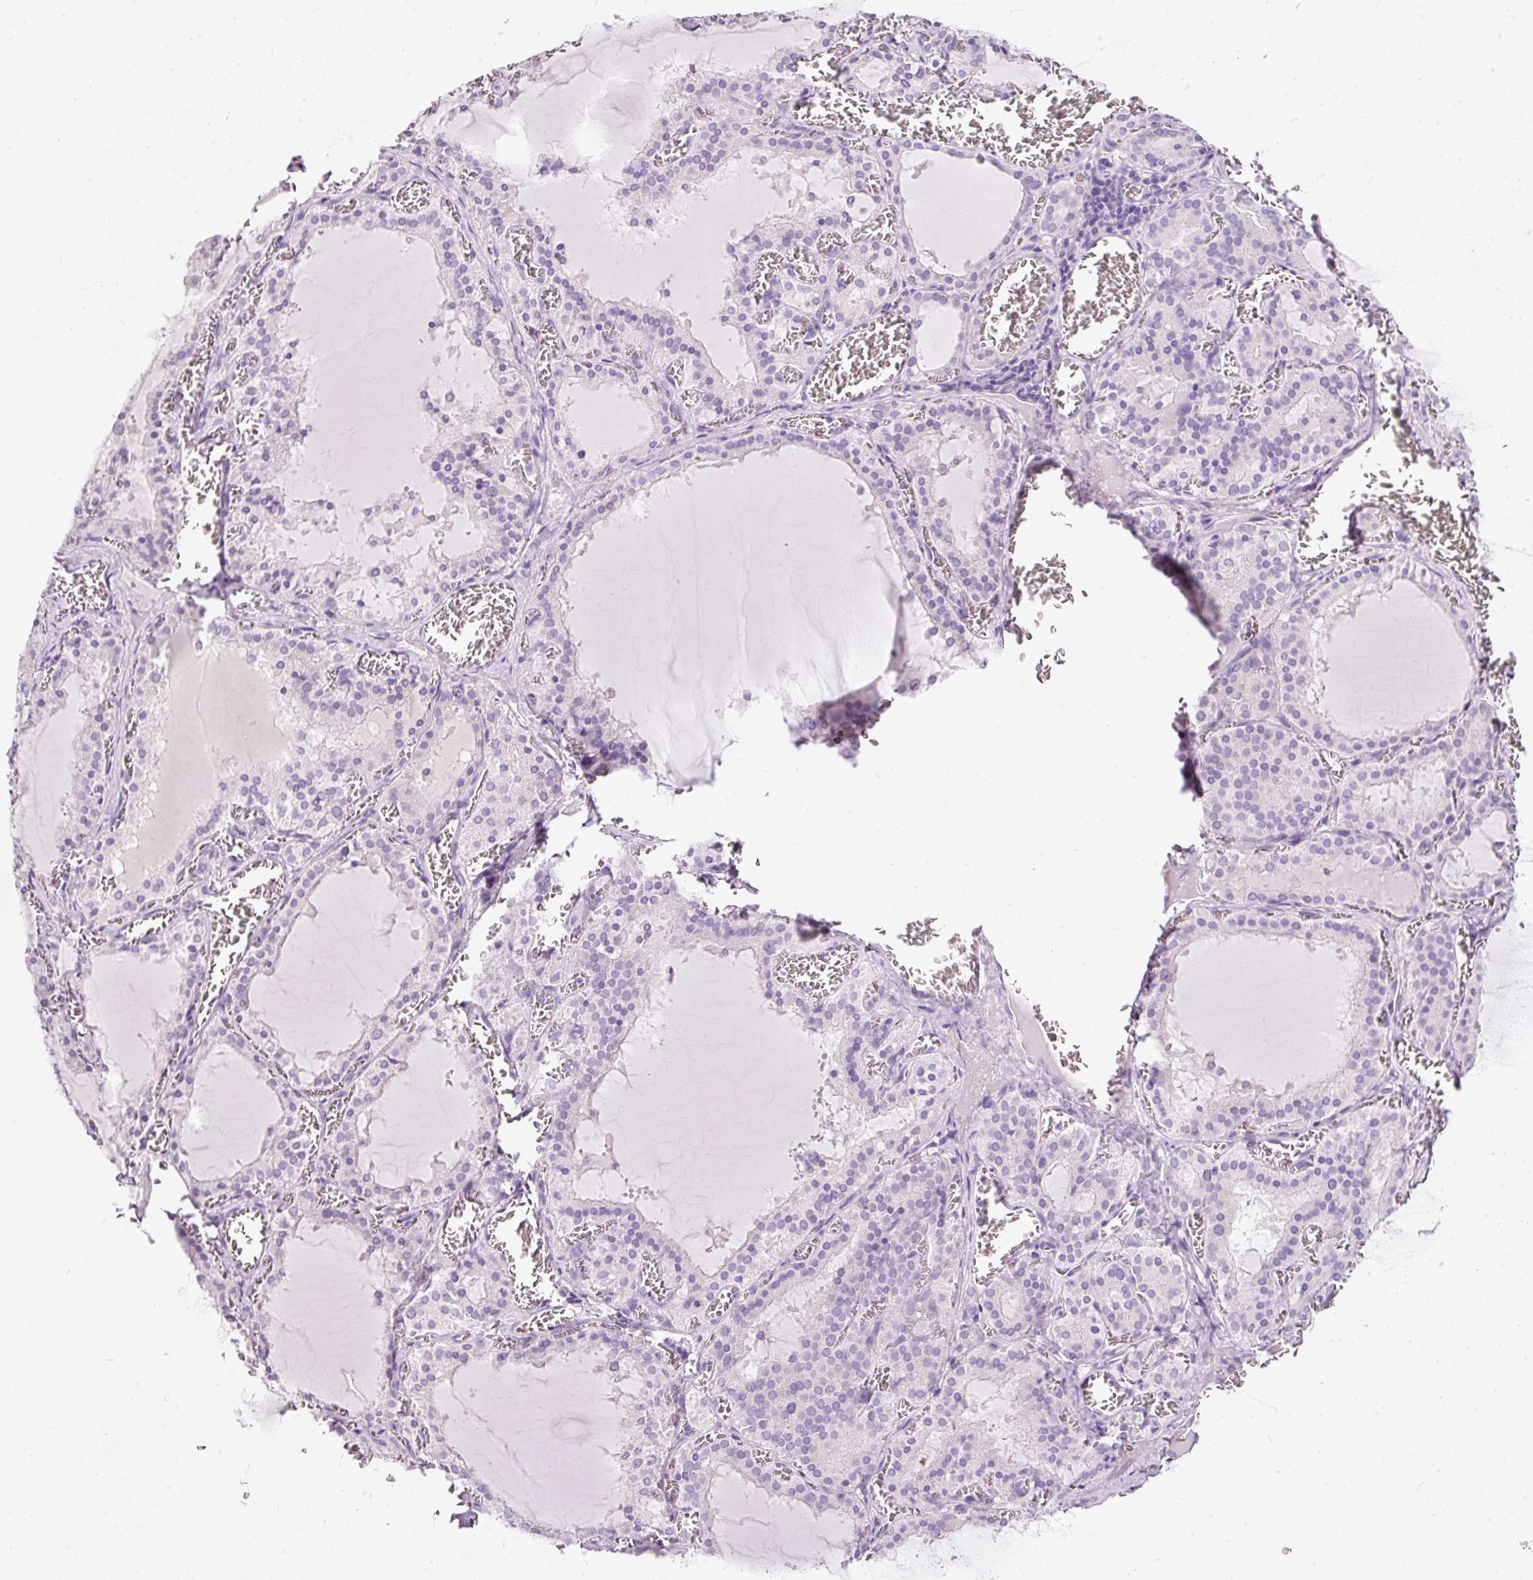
{"staining": {"intensity": "negative", "quantity": "none", "location": "none"}, "tissue": "thyroid gland", "cell_type": "Glandular cells", "image_type": "normal", "snomed": [{"axis": "morphology", "description": "Normal tissue, NOS"}, {"axis": "topography", "description": "Thyroid gland"}], "caption": "High power microscopy image of an IHC photomicrograph of normal thyroid gland, revealing no significant expression in glandular cells. The staining was performed using DAB (3,3'-diaminobenzidine) to visualize the protein expression in brown, while the nuclei were stained in blue with hematoxylin (Magnification: 20x).", "gene": "DNM1", "patient": {"sex": "female", "age": 30}}